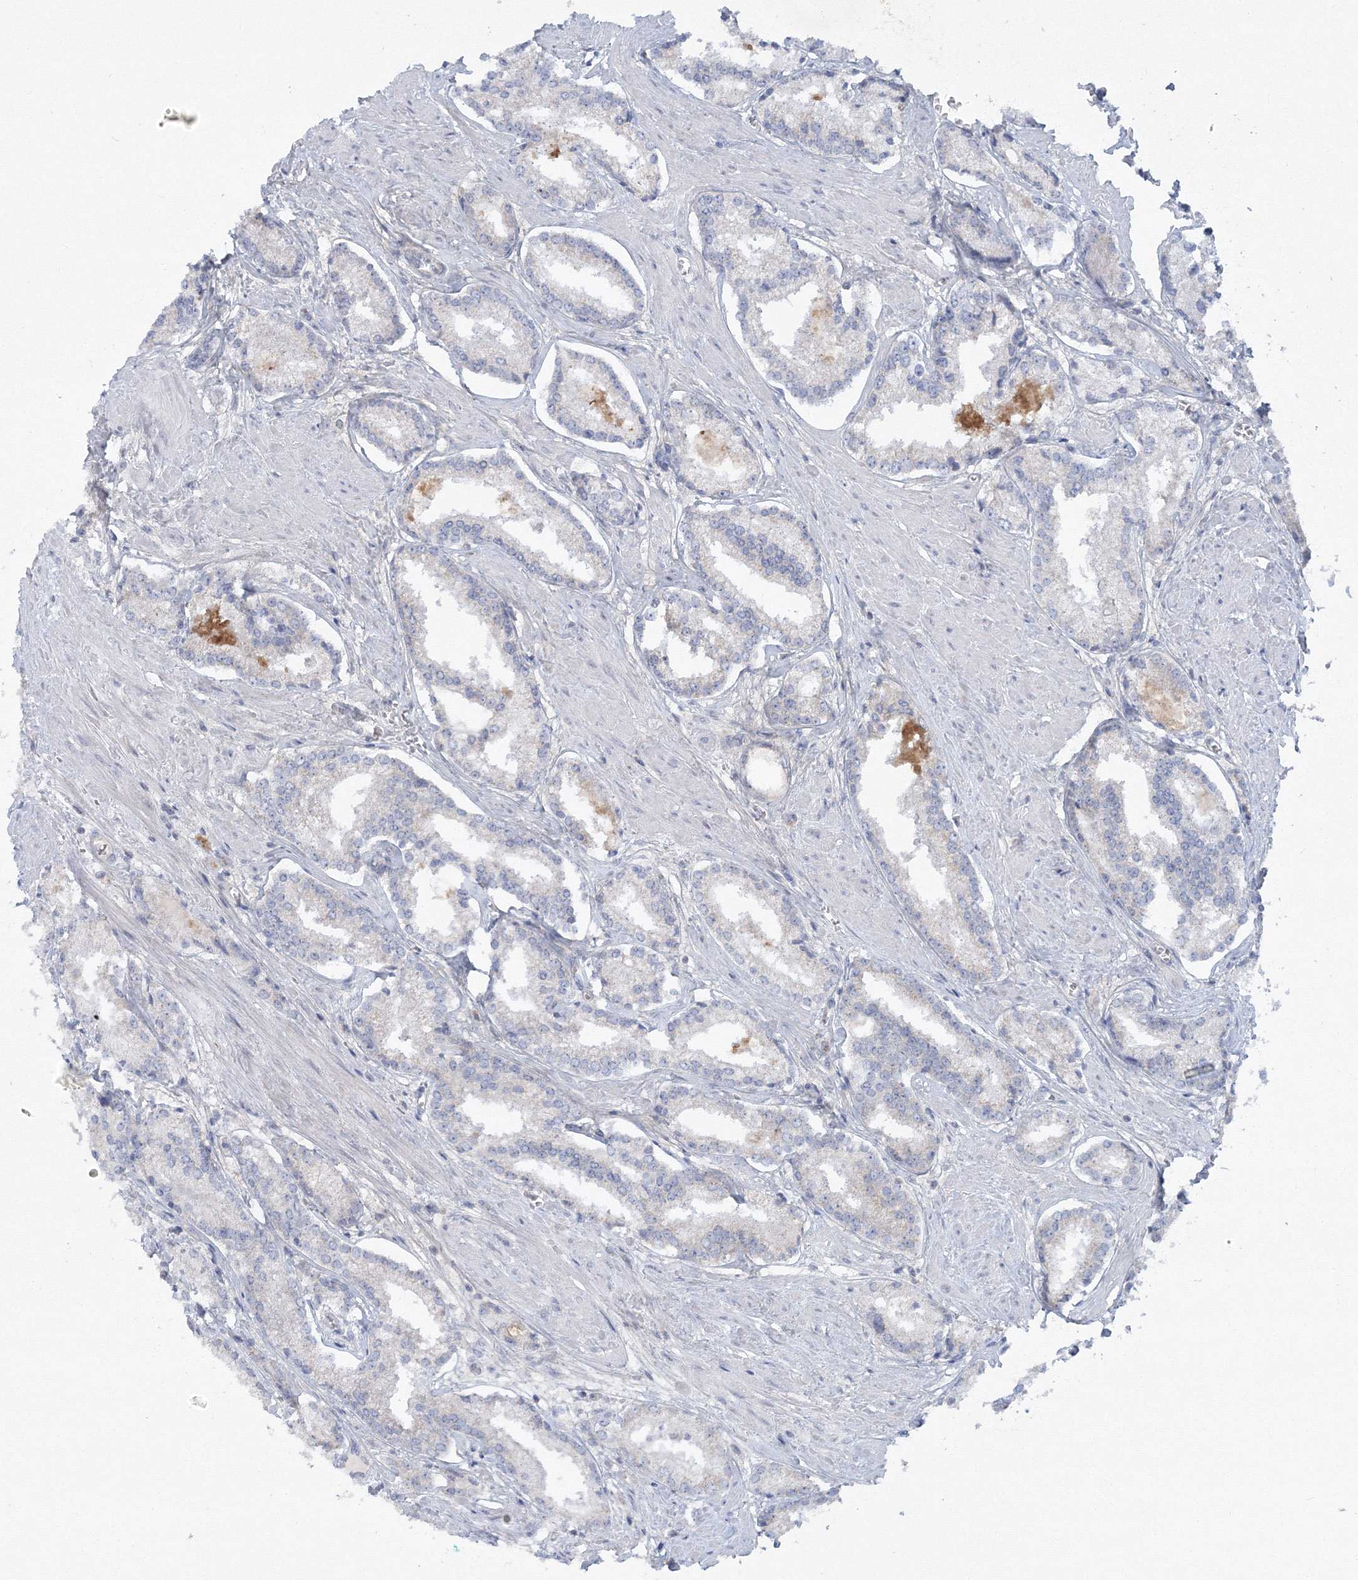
{"staining": {"intensity": "negative", "quantity": "none", "location": "none"}, "tissue": "prostate cancer", "cell_type": "Tumor cells", "image_type": "cancer", "snomed": [{"axis": "morphology", "description": "Adenocarcinoma, Low grade"}, {"axis": "topography", "description": "Prostate"}], "caption": "High magnification brightfield microscopy of prostate cancer stained with DAB (3,3'-diaminobenzidine) (brown) and counterstained with hematoxylin (blue): tumor cells show no significant positivity. (Immunohistochemistry, brightfield microscopy, high magnification).", "gene": "WDR49", "patient": {"sex": "male", "age": 54}}